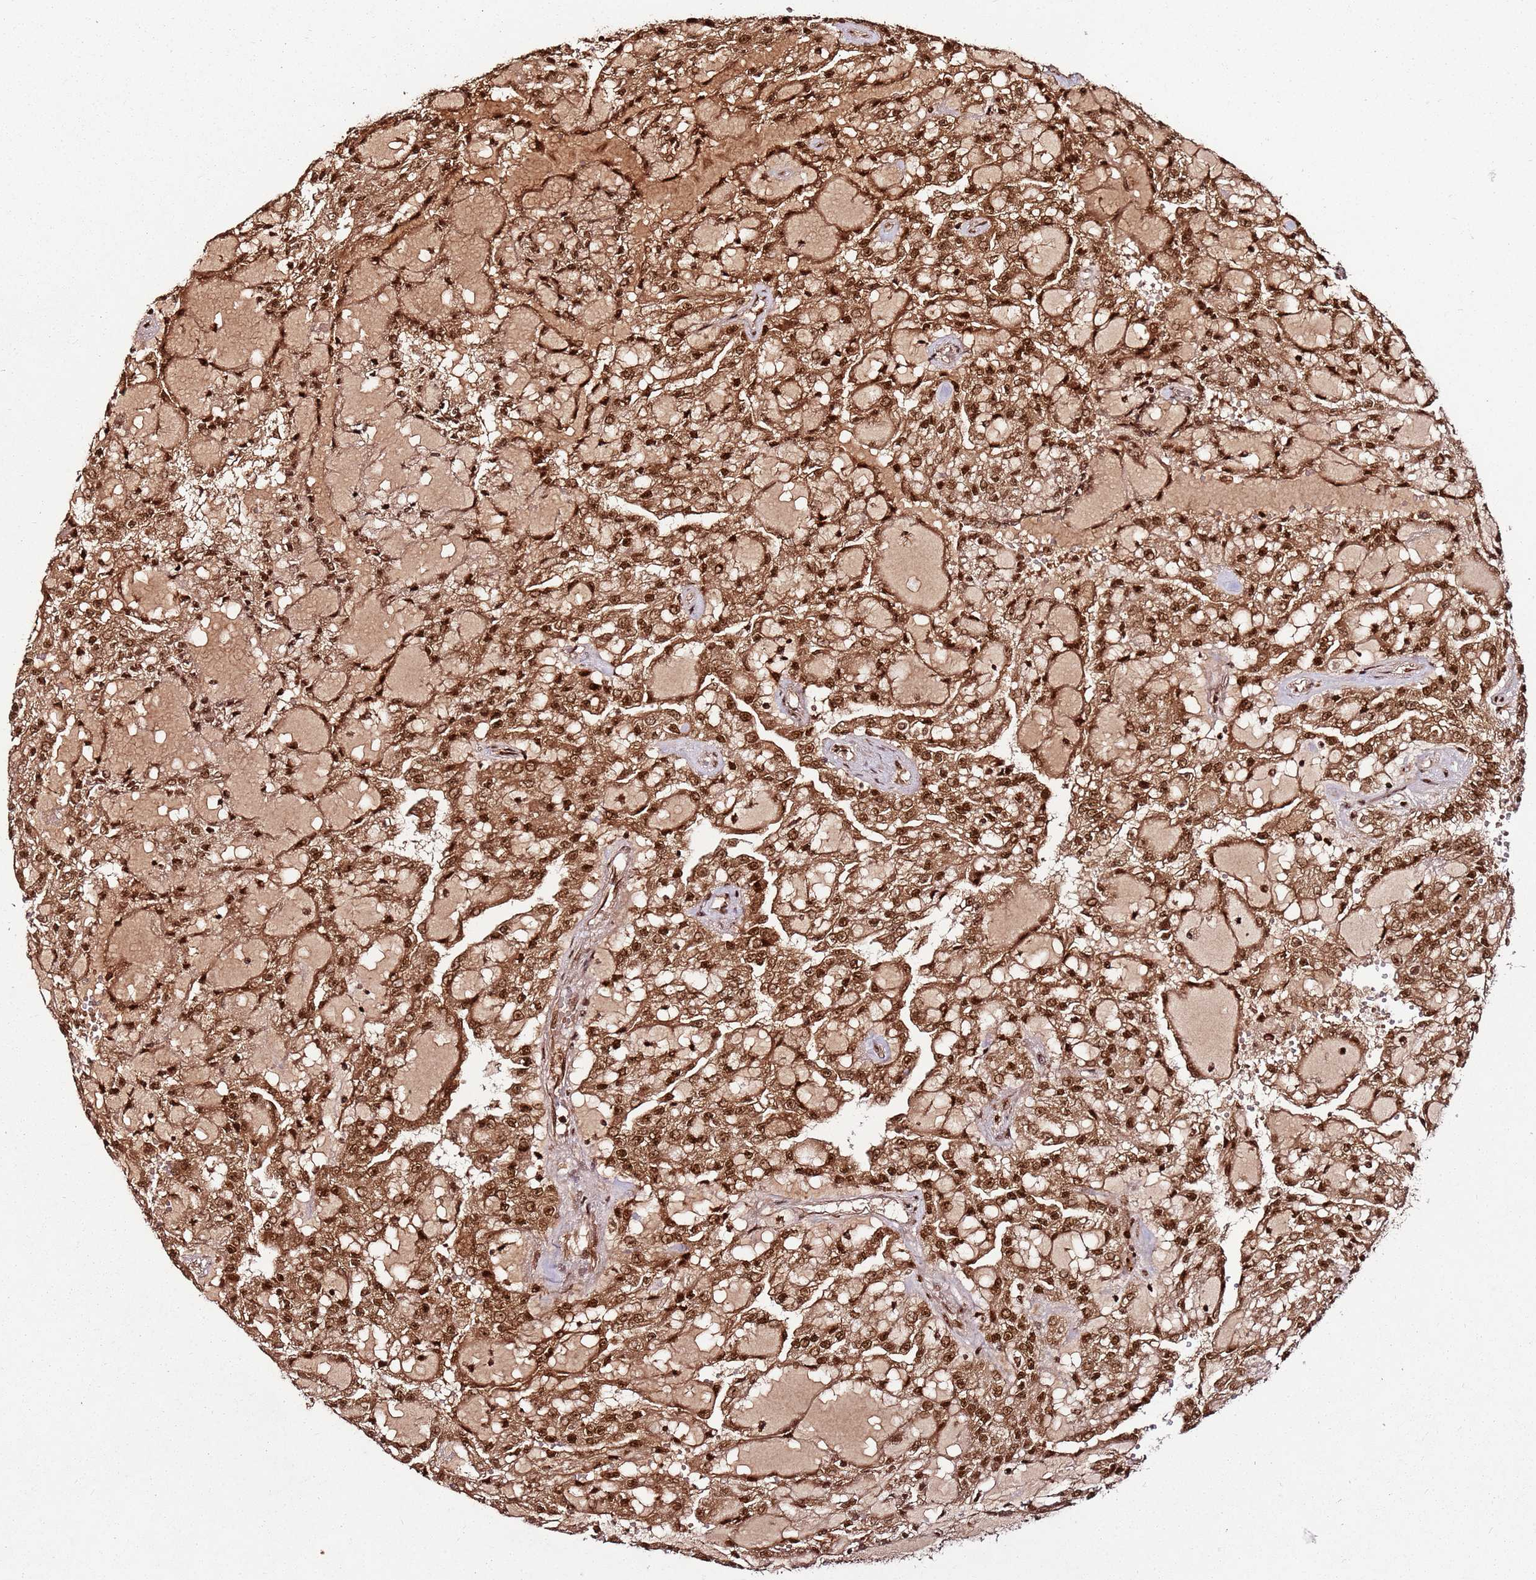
{"staining": {"intensity": "strong", "quantity": ">75%", "location": "cytoplasmic/membranous,nuclear"}, "tissue": "renal cancer", "cell_type": "Tumor cells", "image_type": "cancer", "snomed": [{"axis": "morphology", "description": "Adenocarcinoma, NOS"}, {"axis": "topography", "description": "Kidney"}], "caption": "Human adenocarcinoma (renal) stained with a protein marker reveals strong staining in tumor cells.", "gene": "XRN2", "patient": {"sex": "male", "age": 63}}